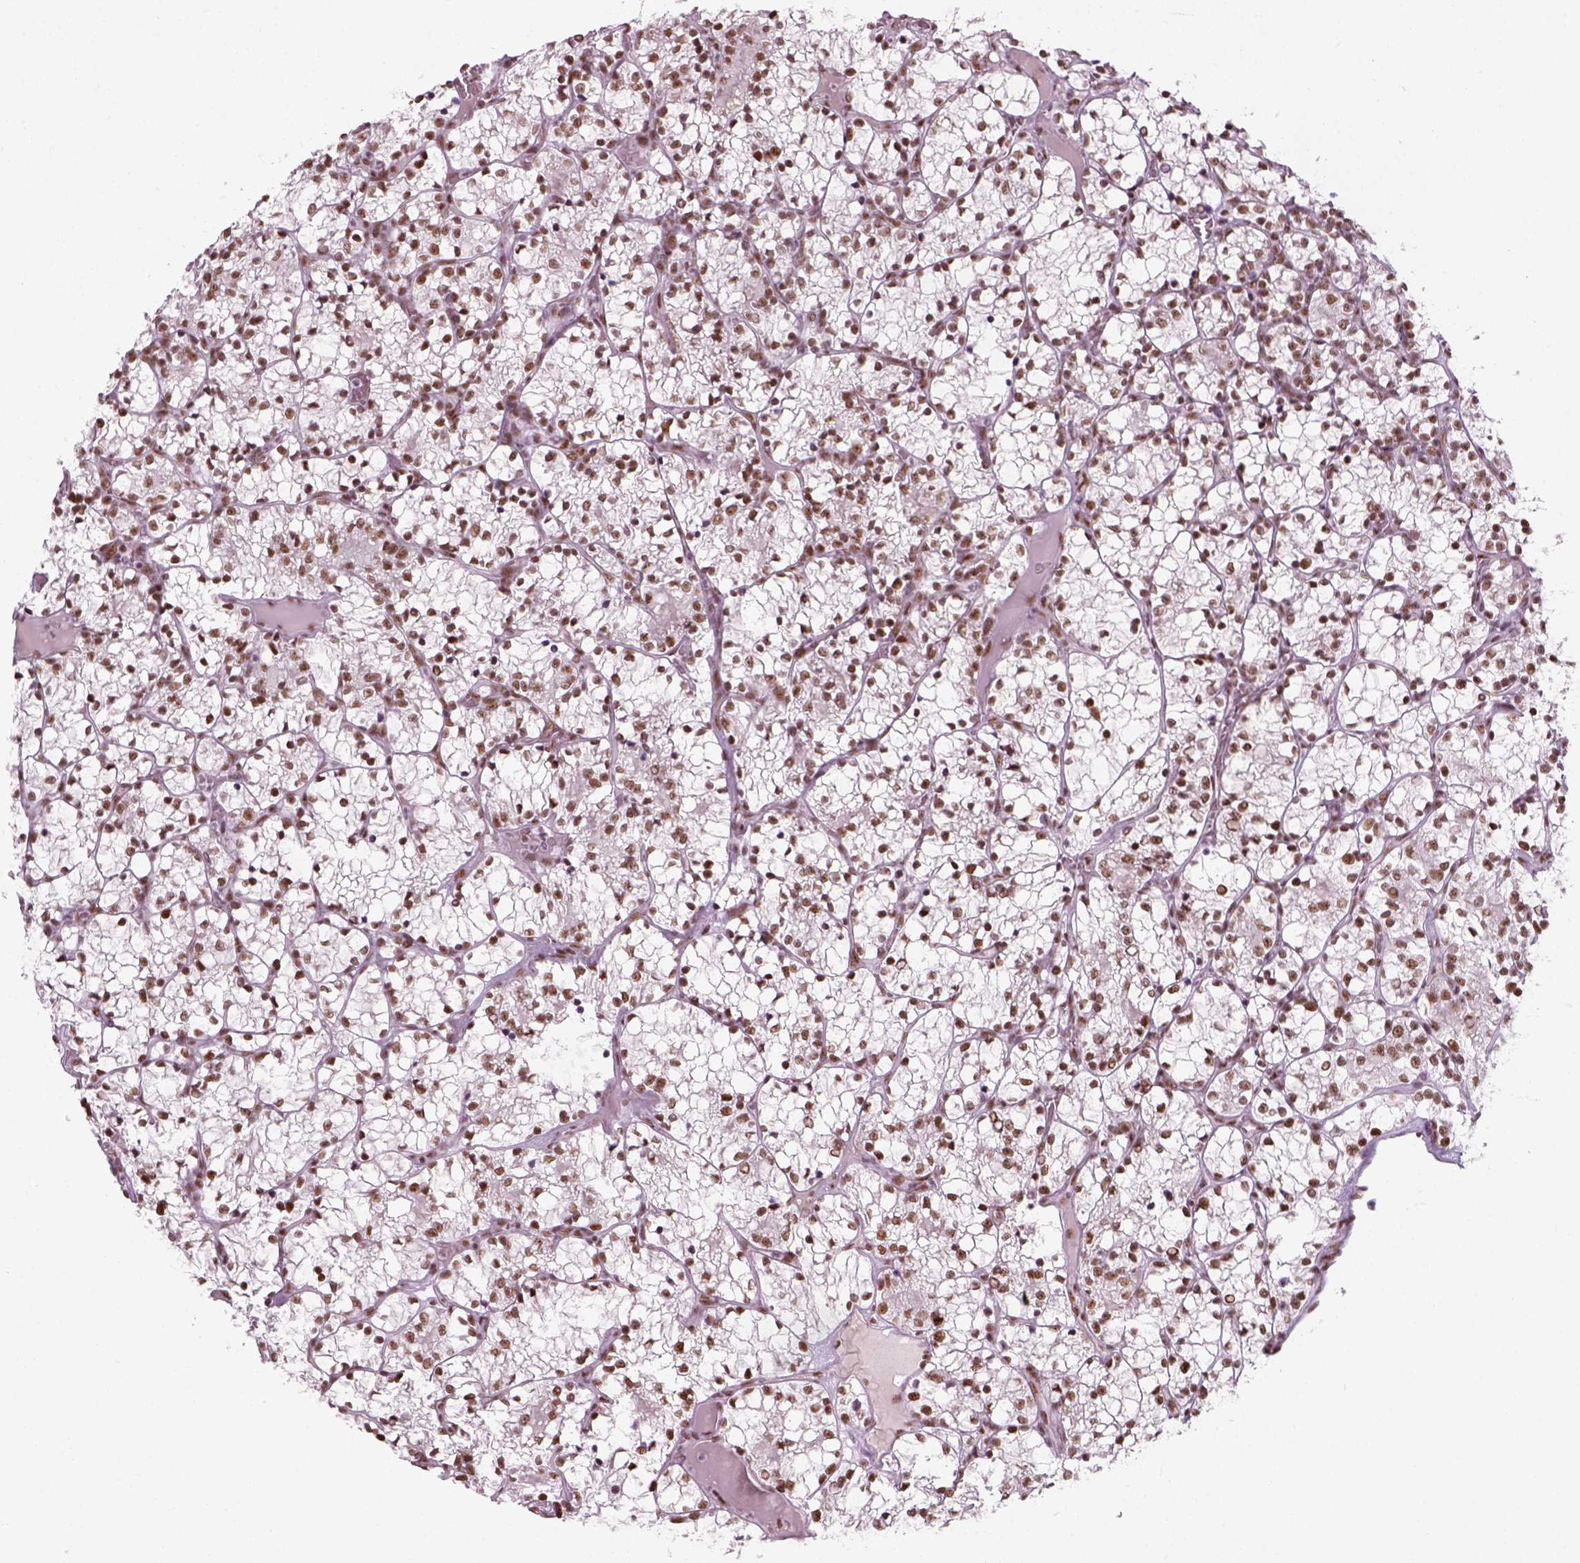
{"staining": {"intensity": "moderate", "quantity": ">75%", "location": "nuclear"}, "tissue": "renal cancer", "cell_type": "Tumor cells", "image_type": "cancer", "snomed": [{"axis": "morphology", "description": "Adenocarcinoma, NOS"}, {"axis": "topography", "description": "Kidney"}], "caption": "High-power microscopy captured an IHC image of renal adenocarcinoma, revealing moderate nuclear positivity in about >75% of tumor cells.", "gene": "GTF2F1", "patient": {"sex": "female", "age": 69}}